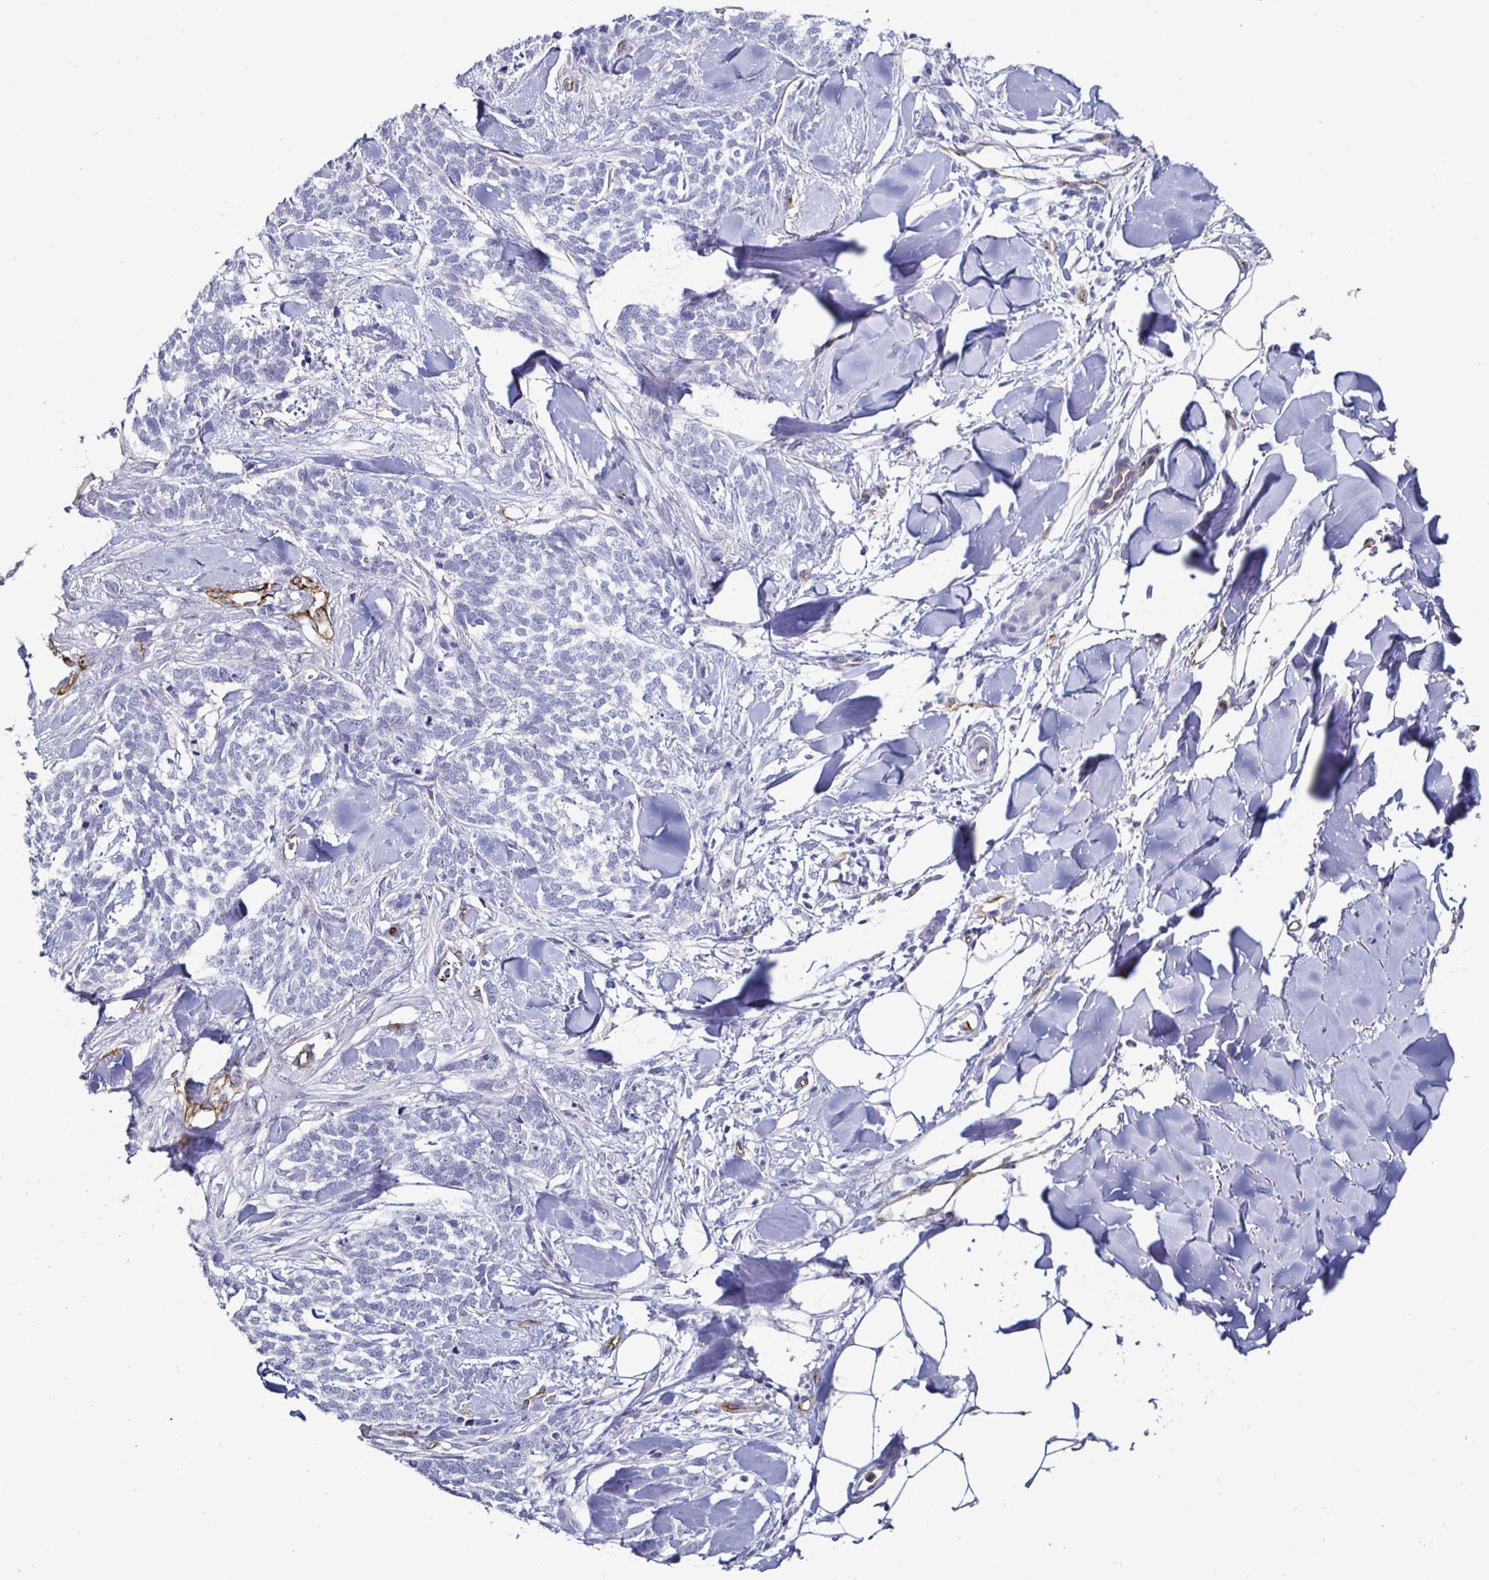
{"staining": {"intensity": "negative", "quantity": "none", "location": "none"}, "tissue": "skin cancer", "cell_type": "Tumor cells", "image_type": "cancer", "snomed": [{"axis": "morphology", "description": "Basal cell carcinoma"}, {"axis": "topography", "description": "Skin"}], "caption": "High magnification brightfield microscopy of skin cancer stained with DAB (brown) and counterstained with hematoxylin (blue): tumor cells show no significant staining. (Brightfield microscopy of DAB immunohistochemistry at high magnification).", "gene": "ACSBG2", "patient": {"sex": "female", "age": 59}}